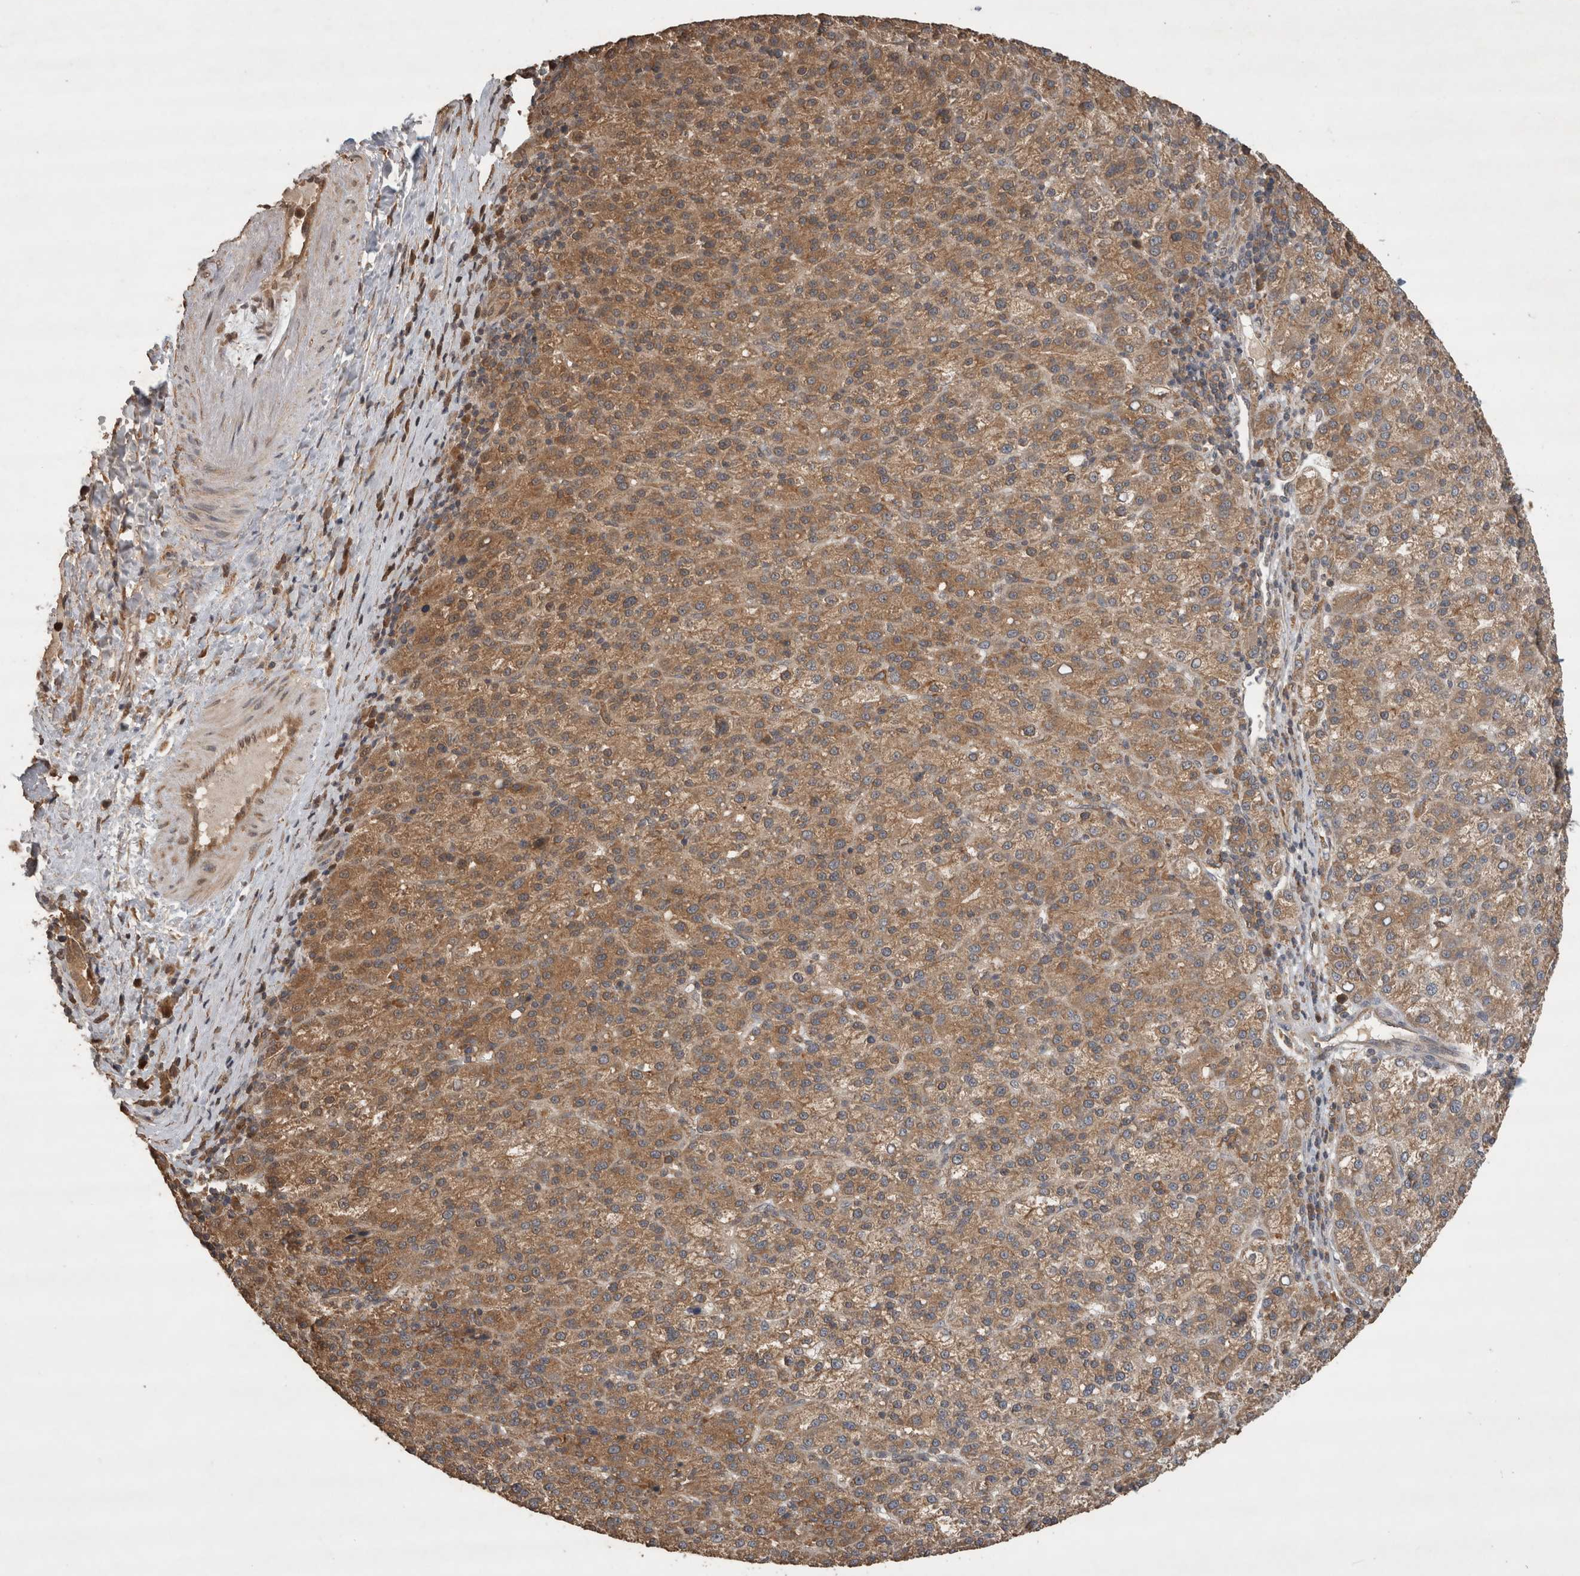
{"staining": {"intensity": "moderate", "quantity": ">75%", "location": "cytoplasmic/membranous"}, "tissue": "liver cancer", "cell_type": "Tumor cells", "image_type": "cancer", "snomed": [{"axis": "morphology", "description": "Carcinoma, Hepatocellular, NOS"}, {"axis": "topography", "description": "Liver"}], "caption": "Immunohistochemical staining of human liver cancer shows medium levels of moderate cytoplasmic/membranous protein staining in approximately >75% of tumor cells.", "gene": "OTUD7B", "patient": {"sex": "female", "age": 58}}